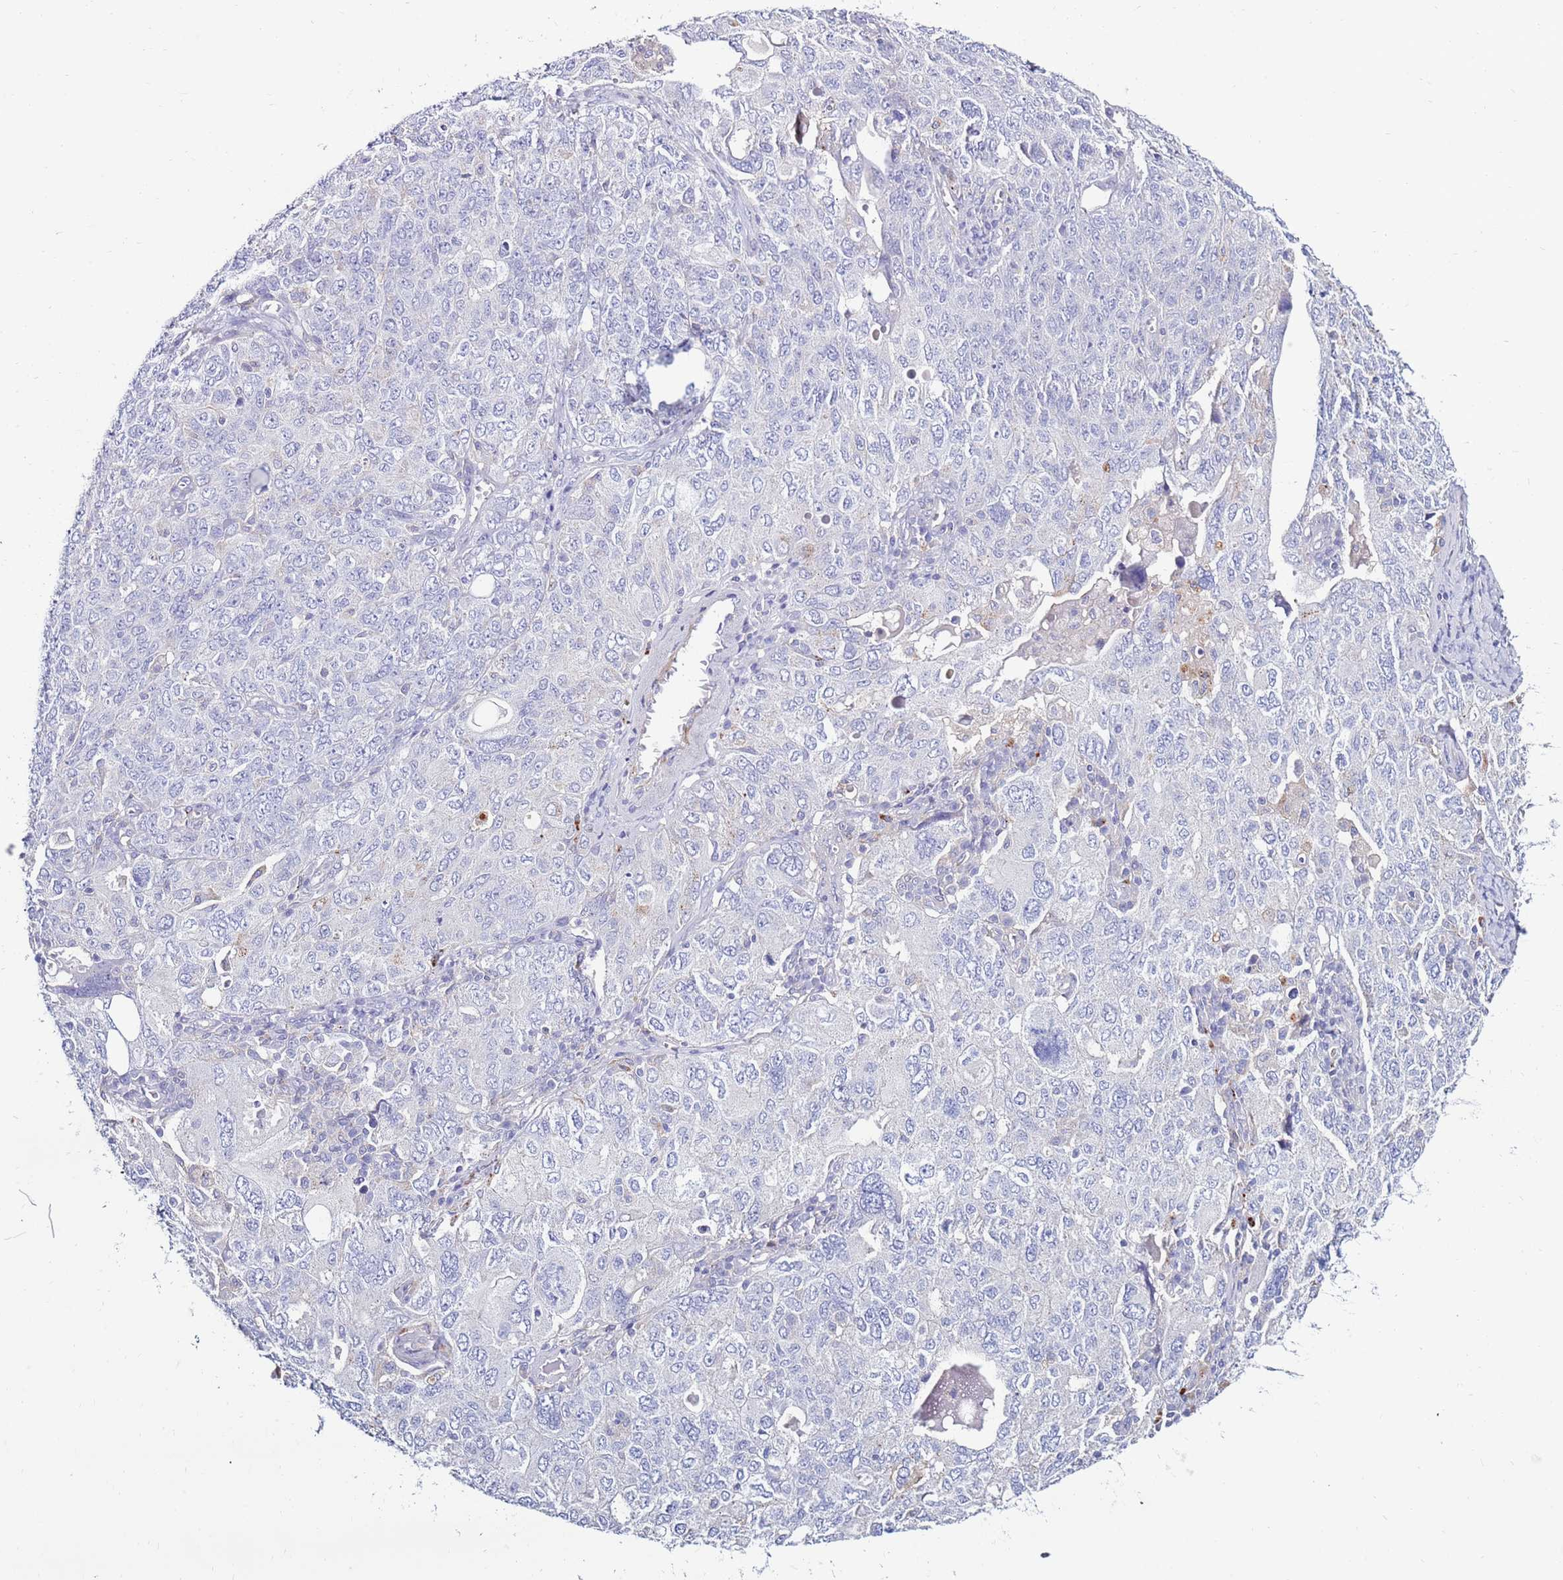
{"staining": {"intensity": "negative", "quantity": "none", "location": "none"}, "tissue": "ovarian cancer", "cell_type": "Tumor cells", "image_type": "cancer", "snomed": [{"axis": "morphology", "description": "Carcinoma, endometroid"}, {"axis": "topography", "description": "Ovary"}], "caption": "This is an immunohistochemistry (IHC) photomicrograph of ovarian cancer (endometroid carcinoma). There is no positivity in tumor cells.", "gene": "CLEC4M", "patient": {"sex": "female", "age": 62}}